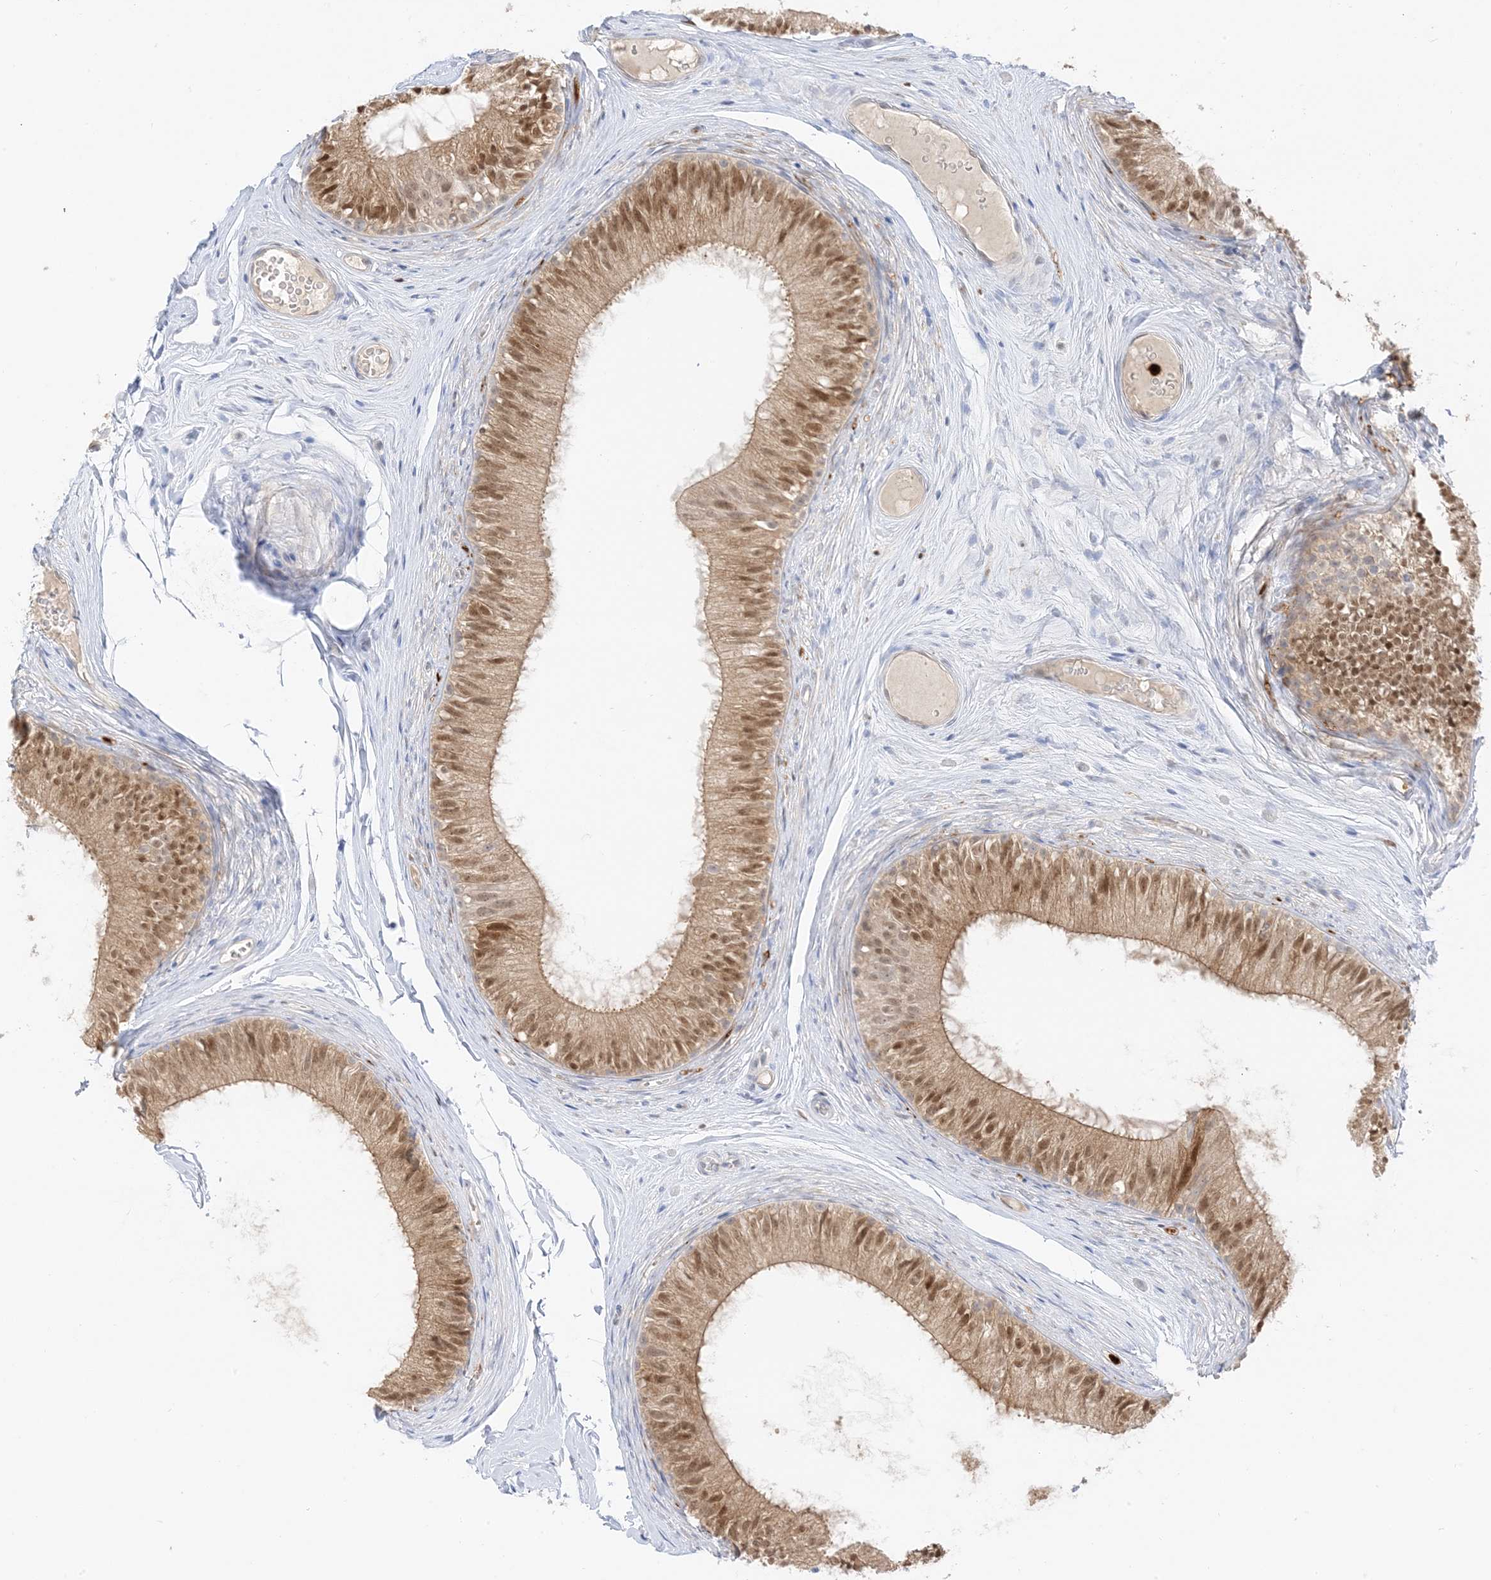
{"staining": {"intensity": "moderate", "quantity": ">75%", "location": "cytoplasmic/membranous,nuclear"}, "tissue": "epididymis", "cell_type": "Glandular cells", "image_type": "normal", "snomed": [{"axis": "morphology", "description": "Normal tissue, NOS"}, {"axis": "morphology", "description": "Seminoma in situ"}, {"axis": "topography", "description": "Testis"}, {"axis": "topography", "description": "Epididymis"}], "caption": "This histopathology image demonstrates IHC staining of normal epididymis, with medium moderate cytoplasmic/membranous,nuclear expression in approximately >75% of glandular cells.", "gene": "GCA", "patient": {"sex": "male", "age": 28}}